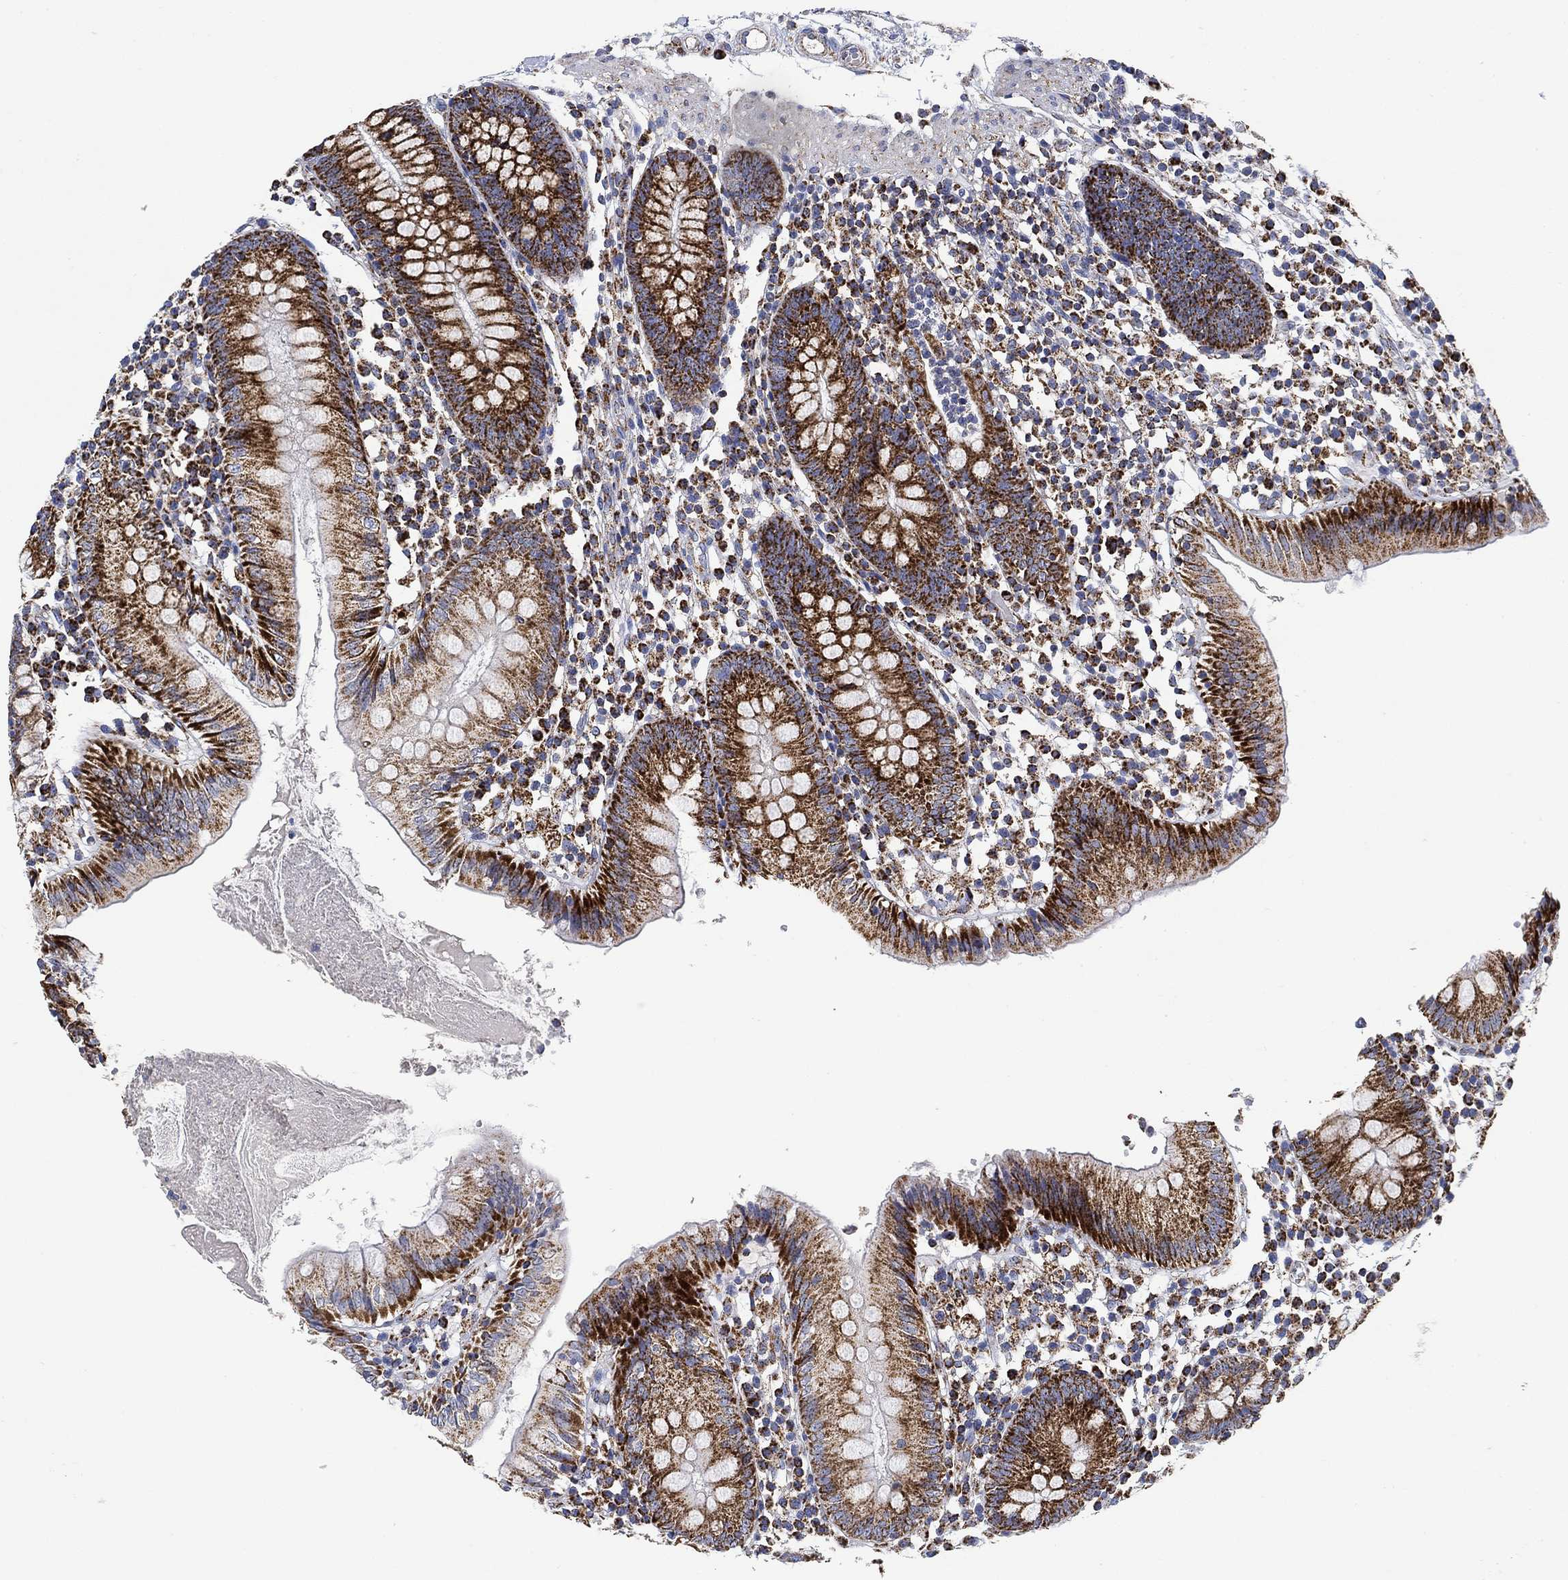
{"staining": {"intensity": "strong", "quantity": ">75%", "location": "cytoplasmic/membranous"}, "tissue": "colon", "cell_type": "Glandular cells", "image_type": "normal", "snomed": [{"axis": "morphology", "description": "Normal tissue, NOS"}, {"axis": "topography", "description": "Rectum"}], "caption": "Protein staining exhibits strong cytoplasmic/membranous positivity in approximately >75% of glandular cells in benign colon.", "gene": "NDUFS3", "patient": {"sex": "male", "age": 70}}